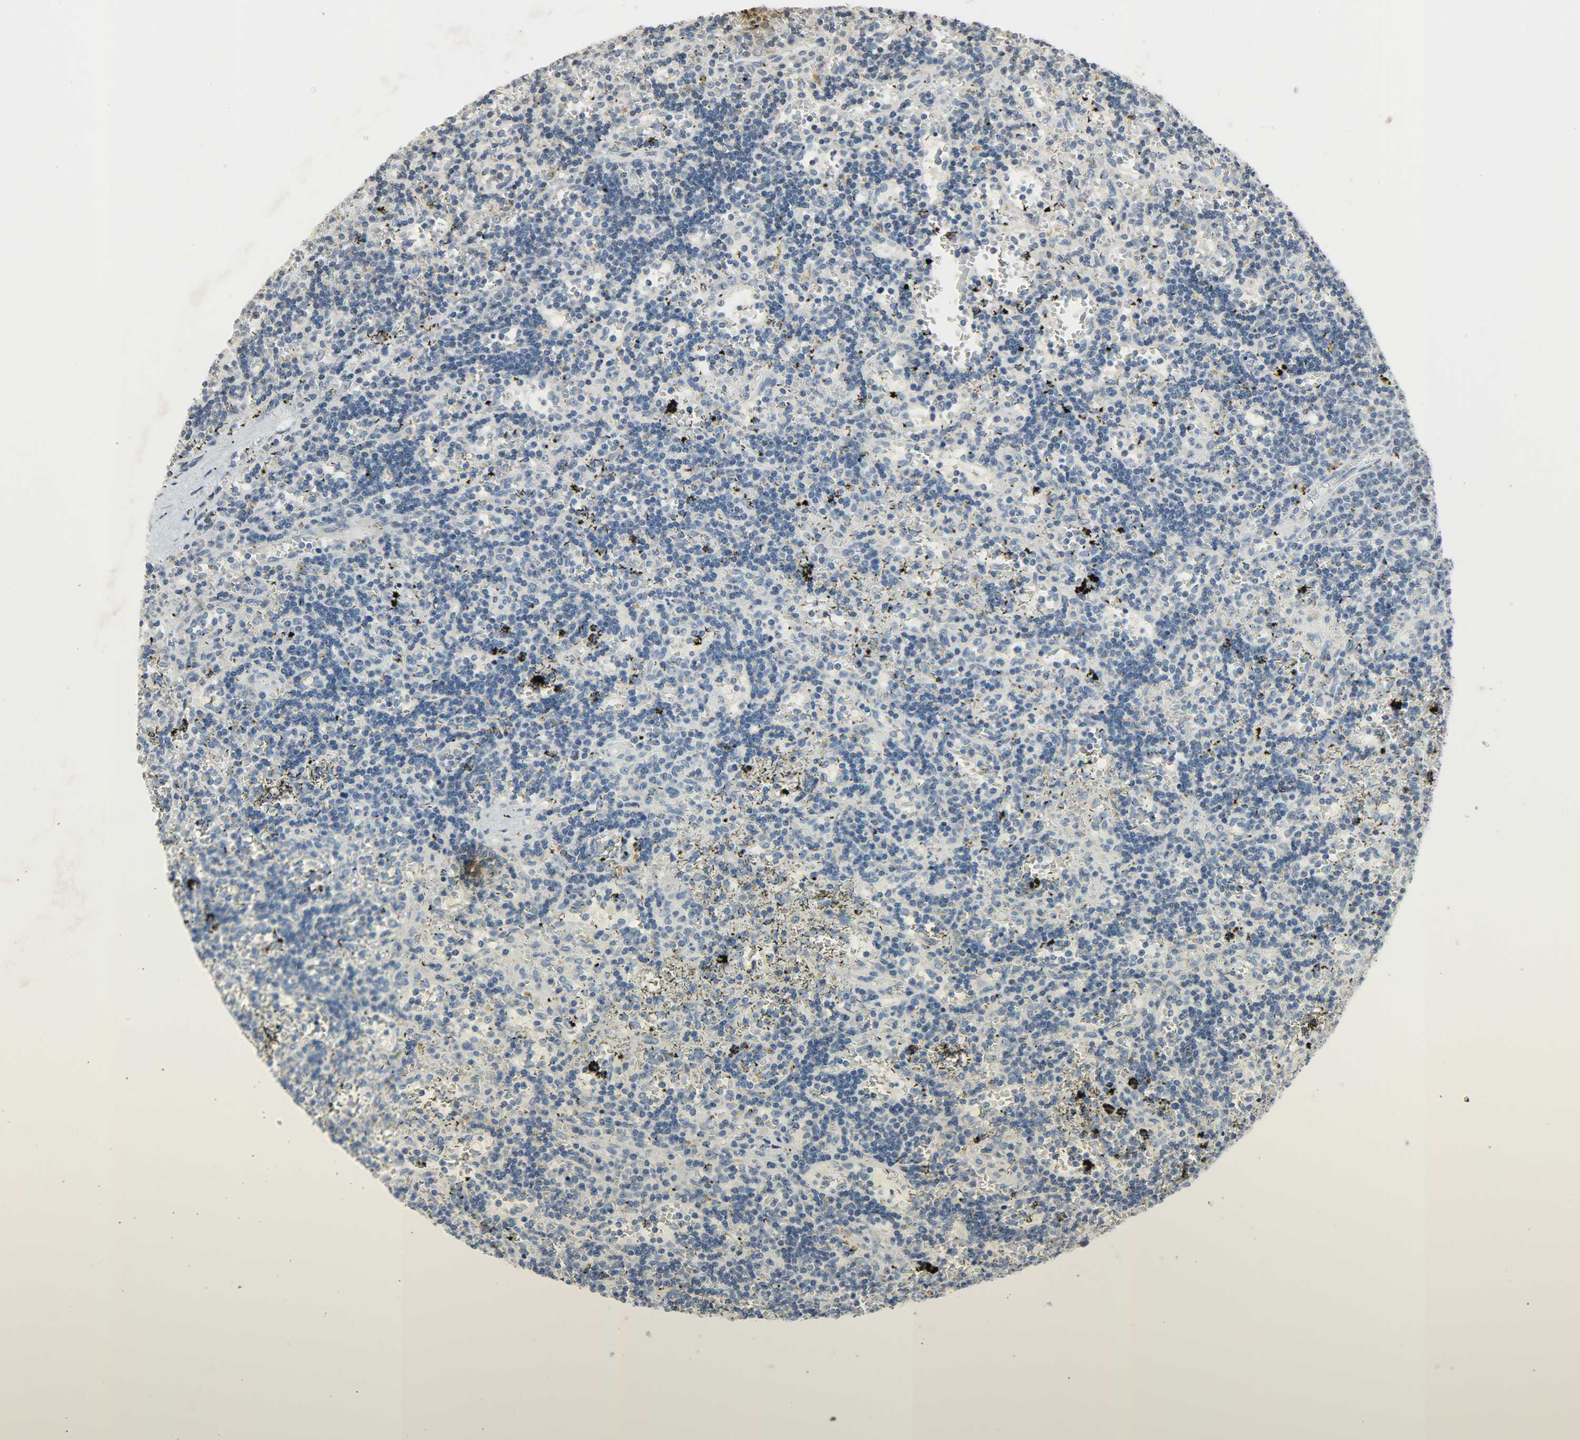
{"staining": {"intensity": "negative", "quantity": "none", "location": "none"}, "tissue": "lymphoma", "cell_type": "Tumor cells", "image_type": "cancer", "snomed": [{"axis": "morphology", "description": "Malignant lymphoma, non-Hodgkin's type, Low grade"}, {"axis": "topography", "description": "Spleen"}], "caption": "IHC photomicrograph of neoplastic tissue: lymphoma stained with DAB exhibits no significant protein positivity in tumor cells.", "gene": "DNAJB6", "patient": {"sex": "male", "age": 60}}